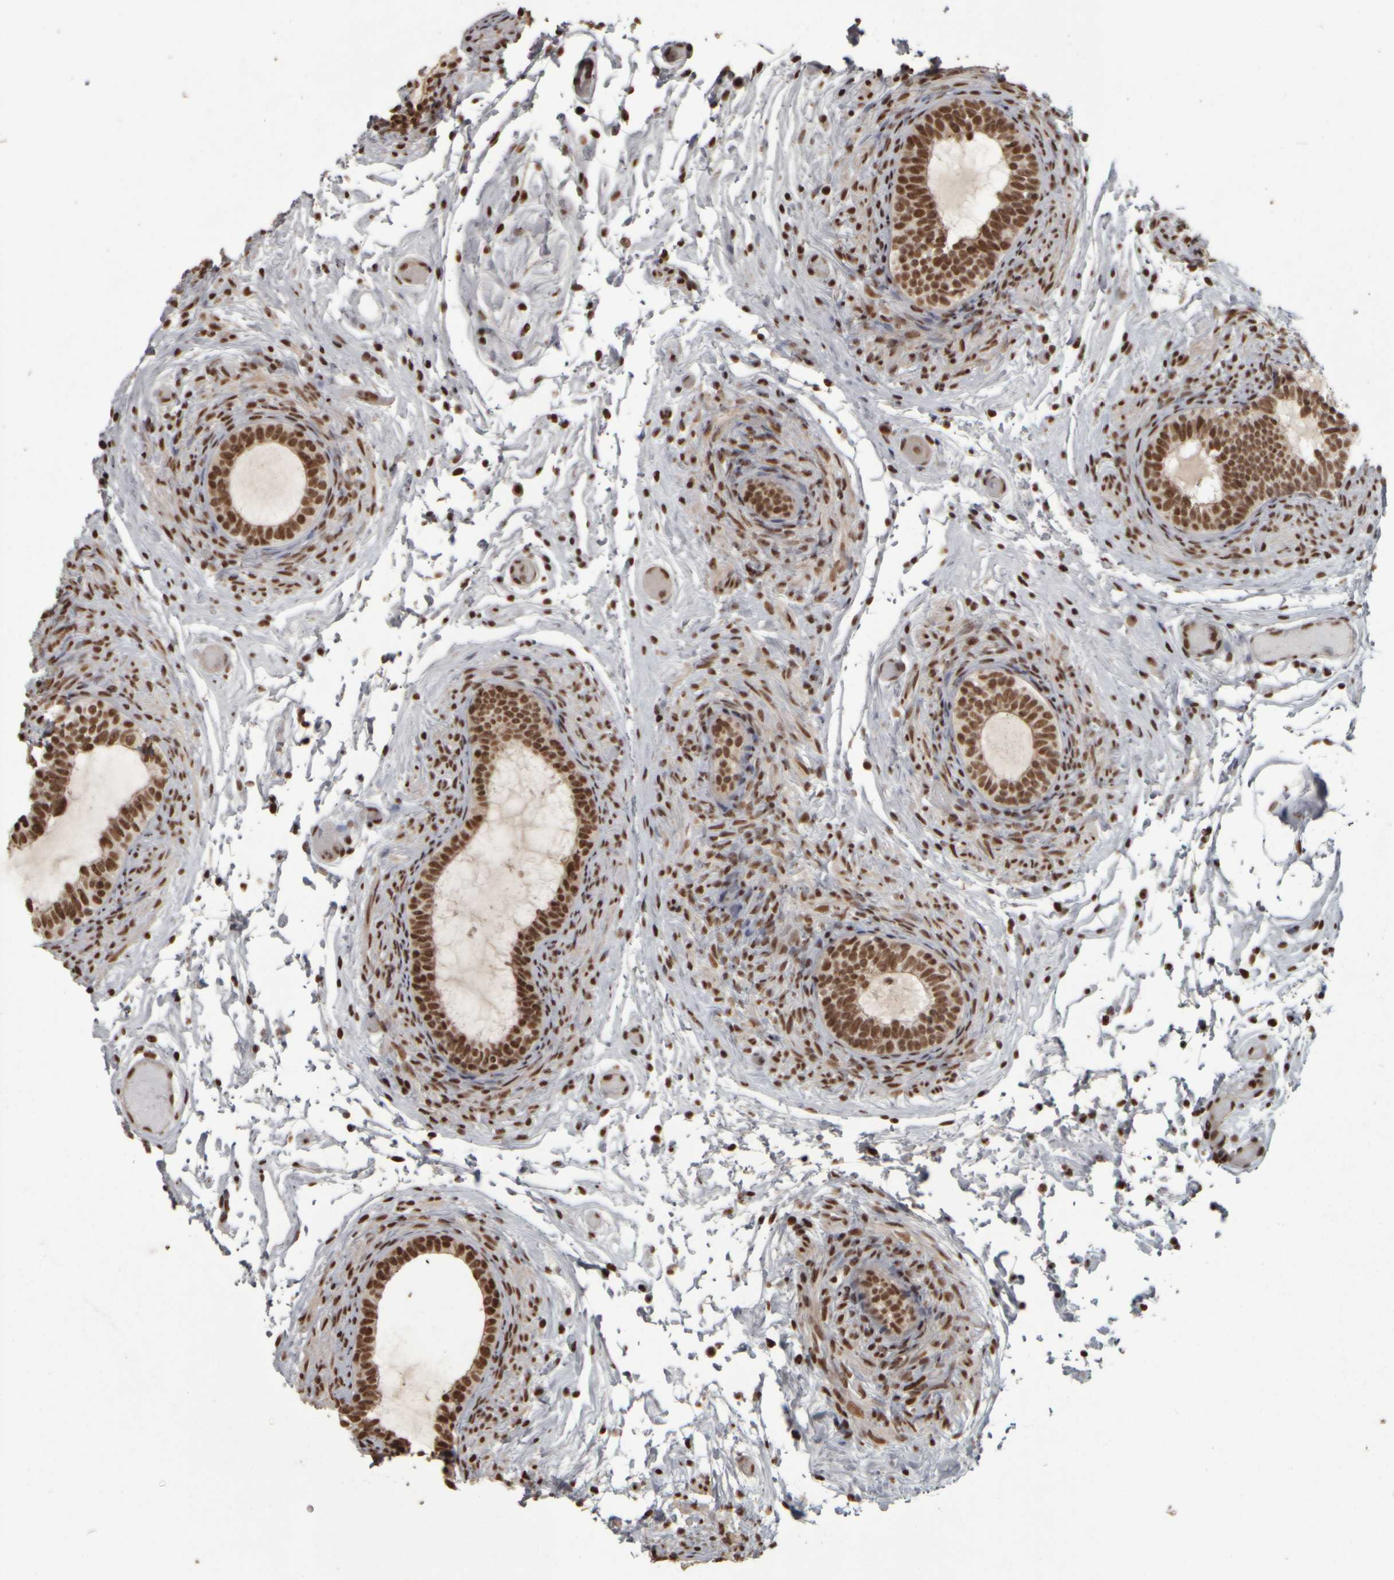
{"staining": {"intensity": "strong", "quantity": ">75%", "location": "nuclear"}, "tissue": "epididymis", "cell_type": "Glandular cells", "image_type": "normal", "snomed": [{"axis": "morphology", "description": "Normal tissue, NOS"}, {"axis": "topography", "description": "Epididymis"}], "caption": "Glandular cells demonstrate high levels of strong nuclear expression in approximately >75% of cells in normal epididymis. (brown staining indicates protein expression, while blue staining denotes nuclei).", "gene": "ZFHX4", "patient": {"sex": "male", "age": 5}}